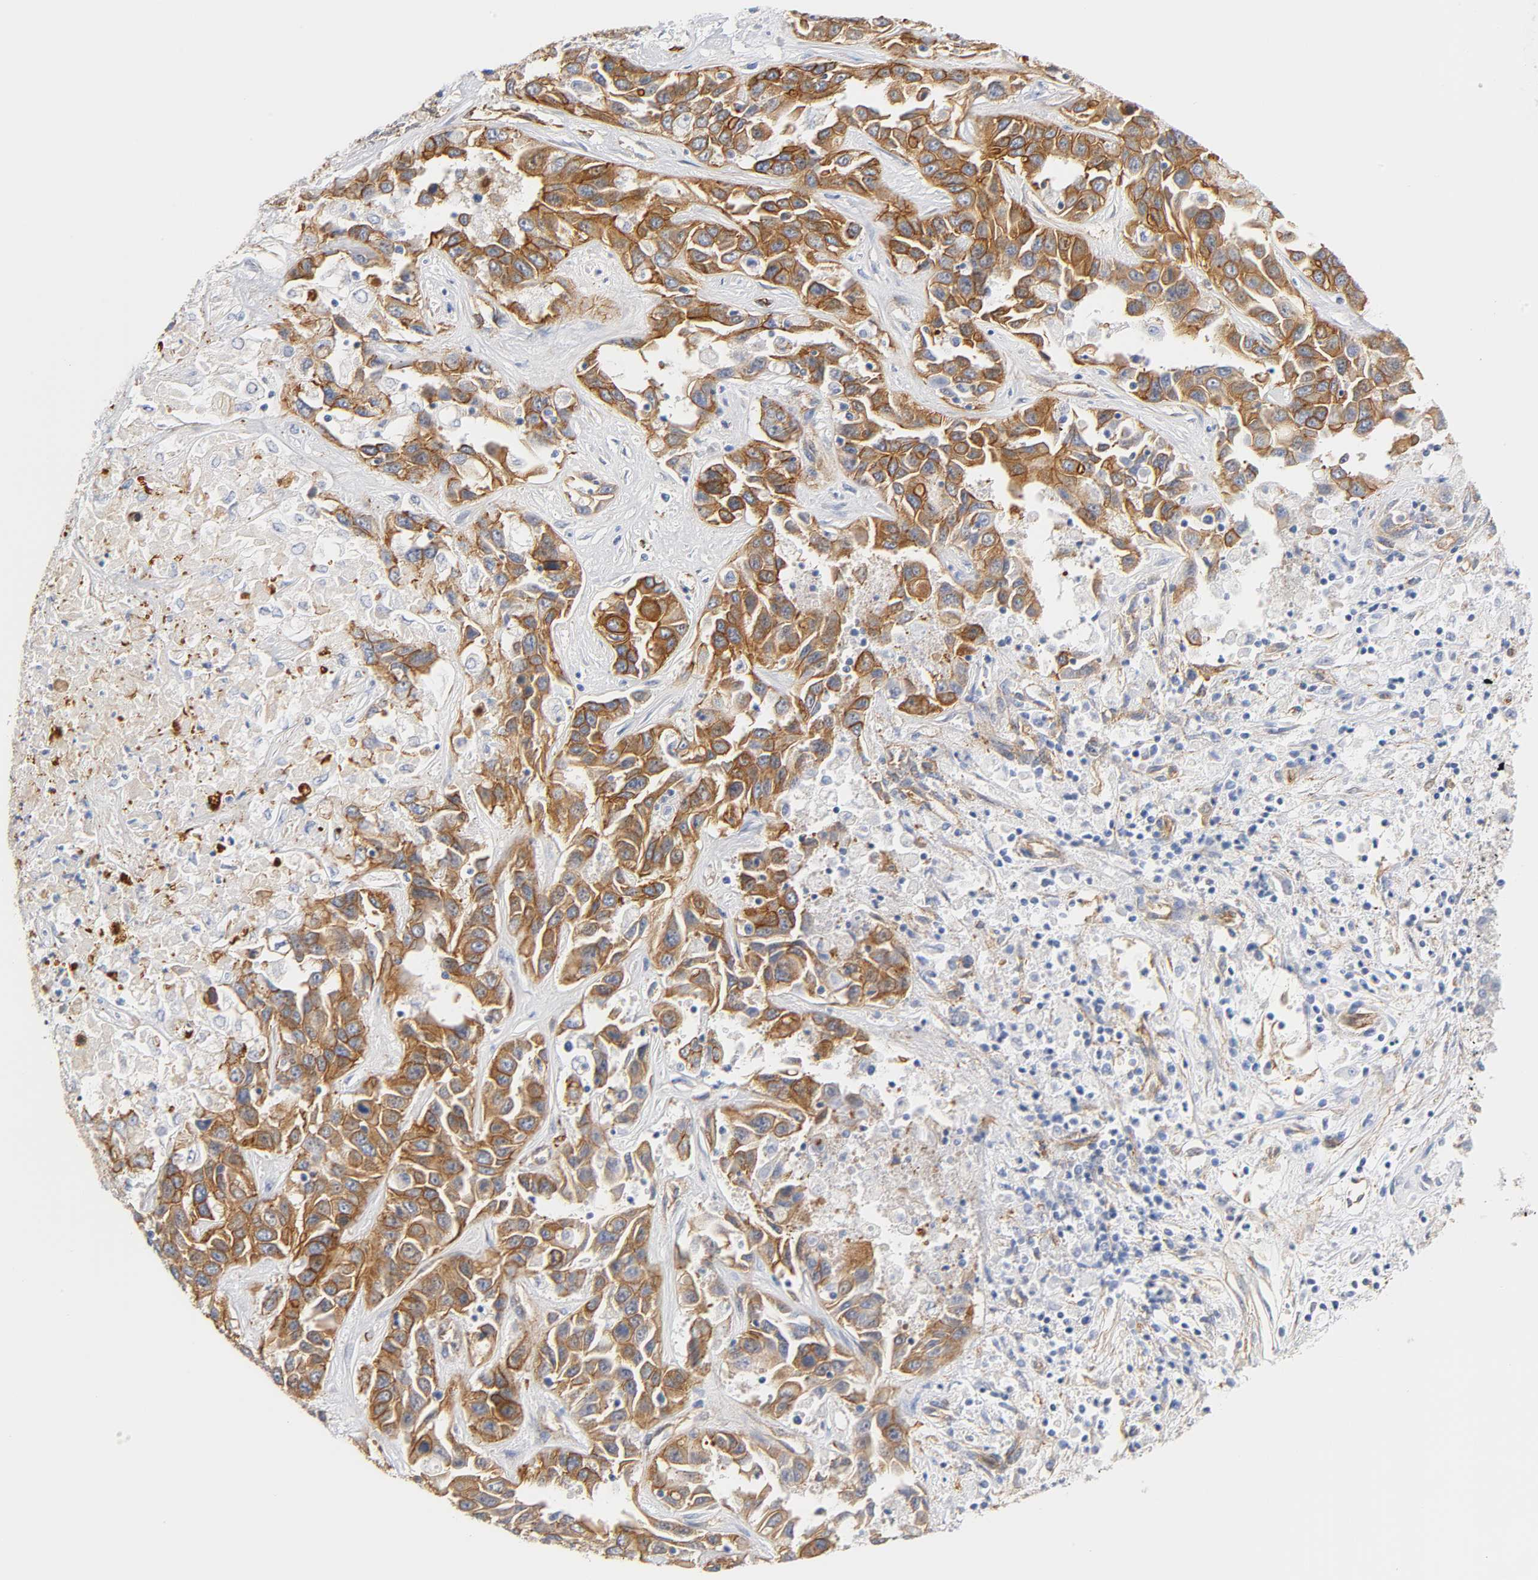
{"staining": {"intensity": "moderate", "quantity": ">75%", "location": "cytoplasmic/membranous"}, "tissue": "liver cancer", "cell_type": "Tumor cells", "image_type": "cancer", "snomed": [{"axis": "morphology", "description": "Cholangiocarcinoma"}, {"axis": "topography", "description": "Liver"}], "caption": "Liver cancer (cholangiocarcinoma) tissue demonstrates moderate cytoplasmic/membranous positivity in approximately >75% of tumor cells, visualized by immunohistochemistry. (brown staining indicates protein expression, while blue staining denotes nuclei).", "gene": "SPTAN1", "patient": {"sex": "female", "age": 52}}